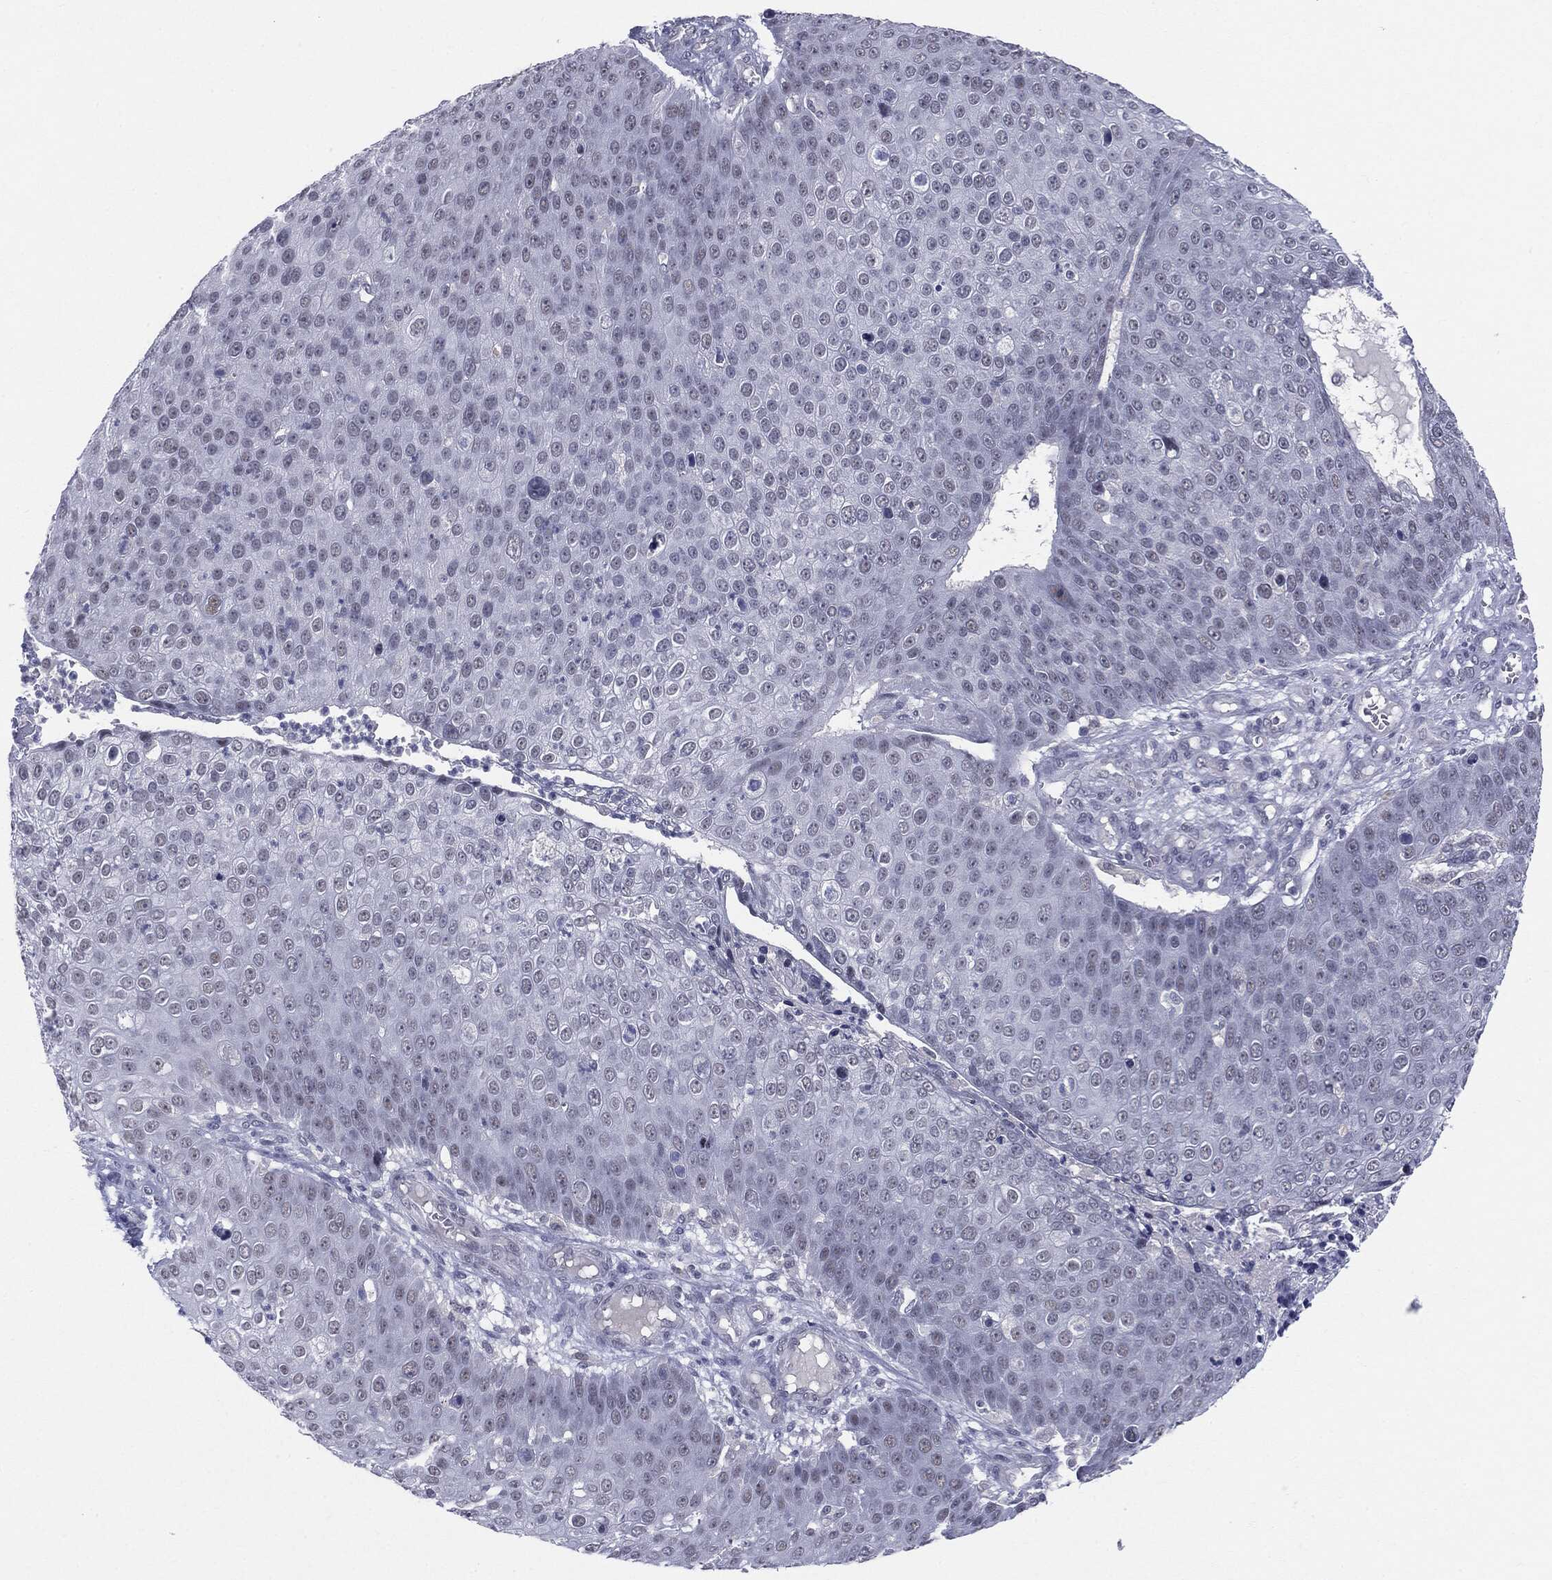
{"staining": {"intensity": "negative", "quantity": "none", "location": "none"}, "tissue": "skin cancer", "cell_type": "Tumor cells", "image_type": "cancer", "snomed": [{"axis": "morphology", "description": "Squamous cell carcinoma, NOS"}, {"axis": "topography", "description": "Skin"}], "caption": "The micrograph shows no significant staining in tumor cells of skin cancer (squamous cell carcinoma).", "gene": "SLC5A5", "patient": {"sex": "male", "age": 71}}